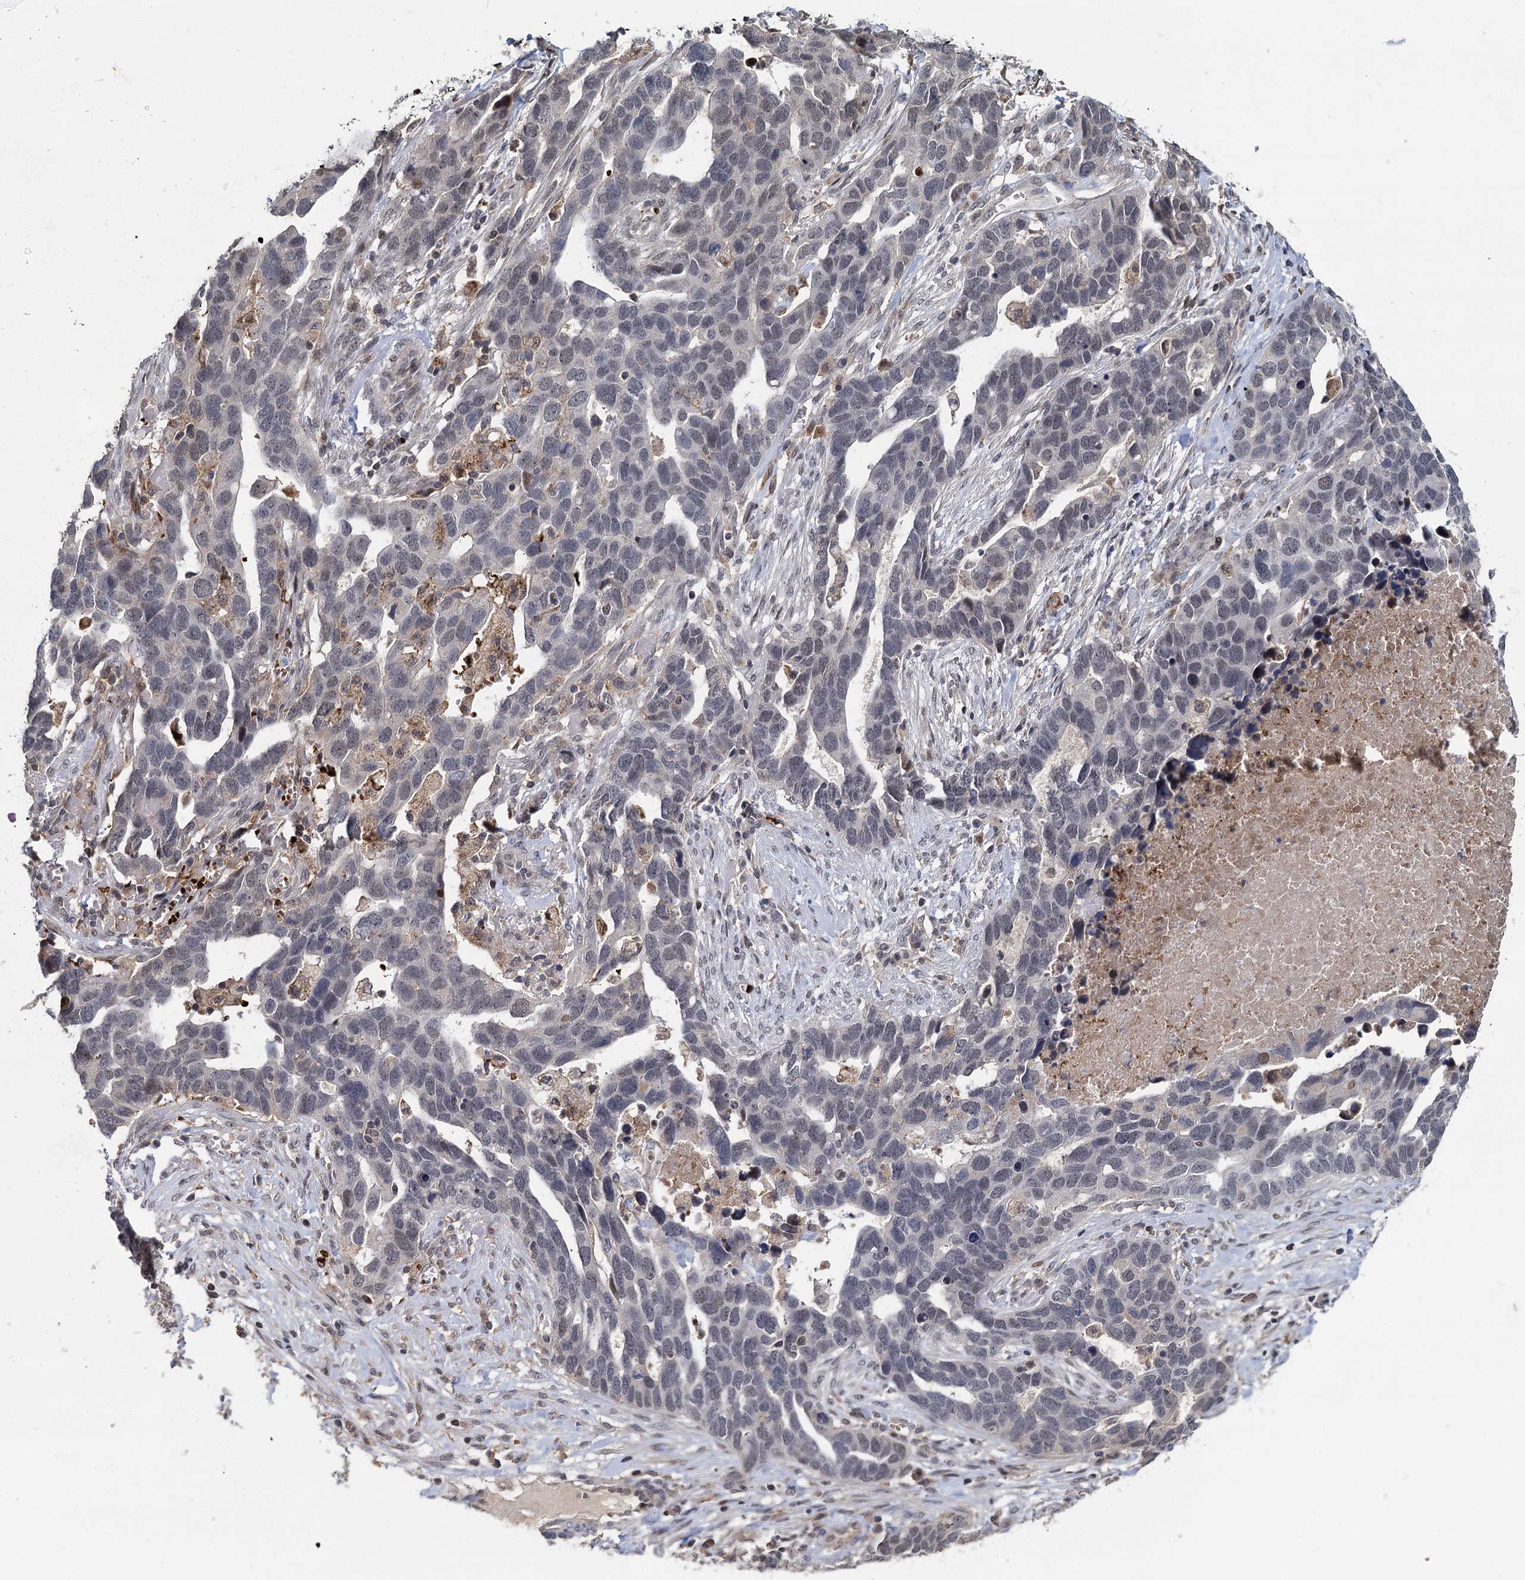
{"staining": {"intensity": "weak", "quantity": "<25%", "location": "nuclear"}, "tissue": "ovarian cancer", "cell_type": "Tumor cells", "image_type": "cancer", "snomed": [{"axis": "morphology", "description": "Cystadenocarcinoma, serous, NOS"}, {"axis": "topography", "description": "Ovary"}], "caption": "Human ovarian cancer stained for a protein using IHC reveals no expression in tumor cells.", "gene": "FANCI", "patient": {"sex": "female", "age": 54}}